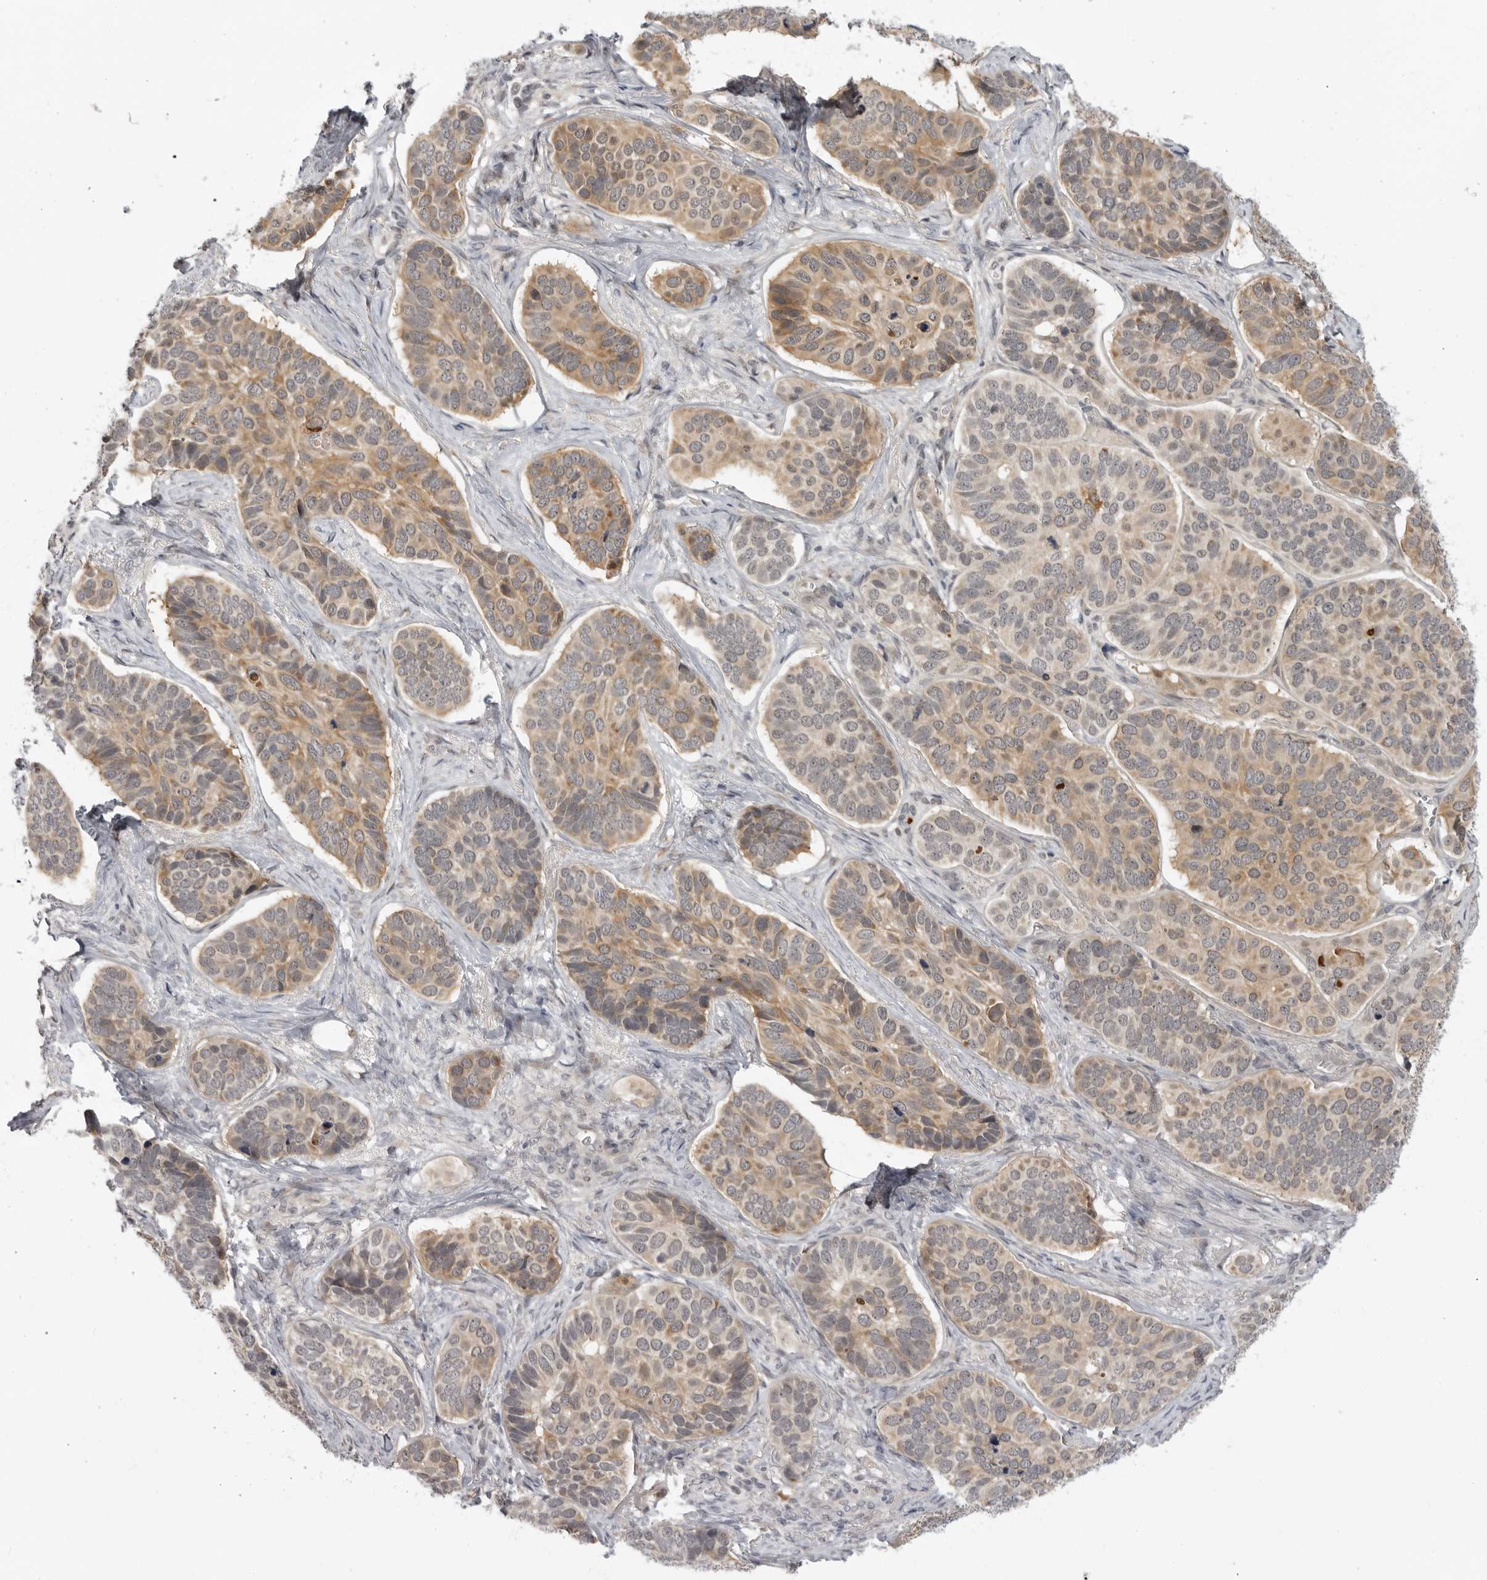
{"staining": {"intensity": "moderate", "quantity": "25%-75%", "location": "cytoplasmic/membranous"}, "tissue": "skin cancer", "cell_type": "Tumor cells", "image_type": "cancer", "snomed": [{"axis": "morphology", "description": "Basal cell carcinoma"}, {"axis": "topography", "description": "Skin"}], "caption": "DAB immunohistochemical staining of human skin basal cell carcinoma demonstrates moderate cytoplasmic/membranous protein staining in approximately 25%-75% of tumor cells.", "gene": "ALPK2", "patient": {"sex": "male", "age": 62}}